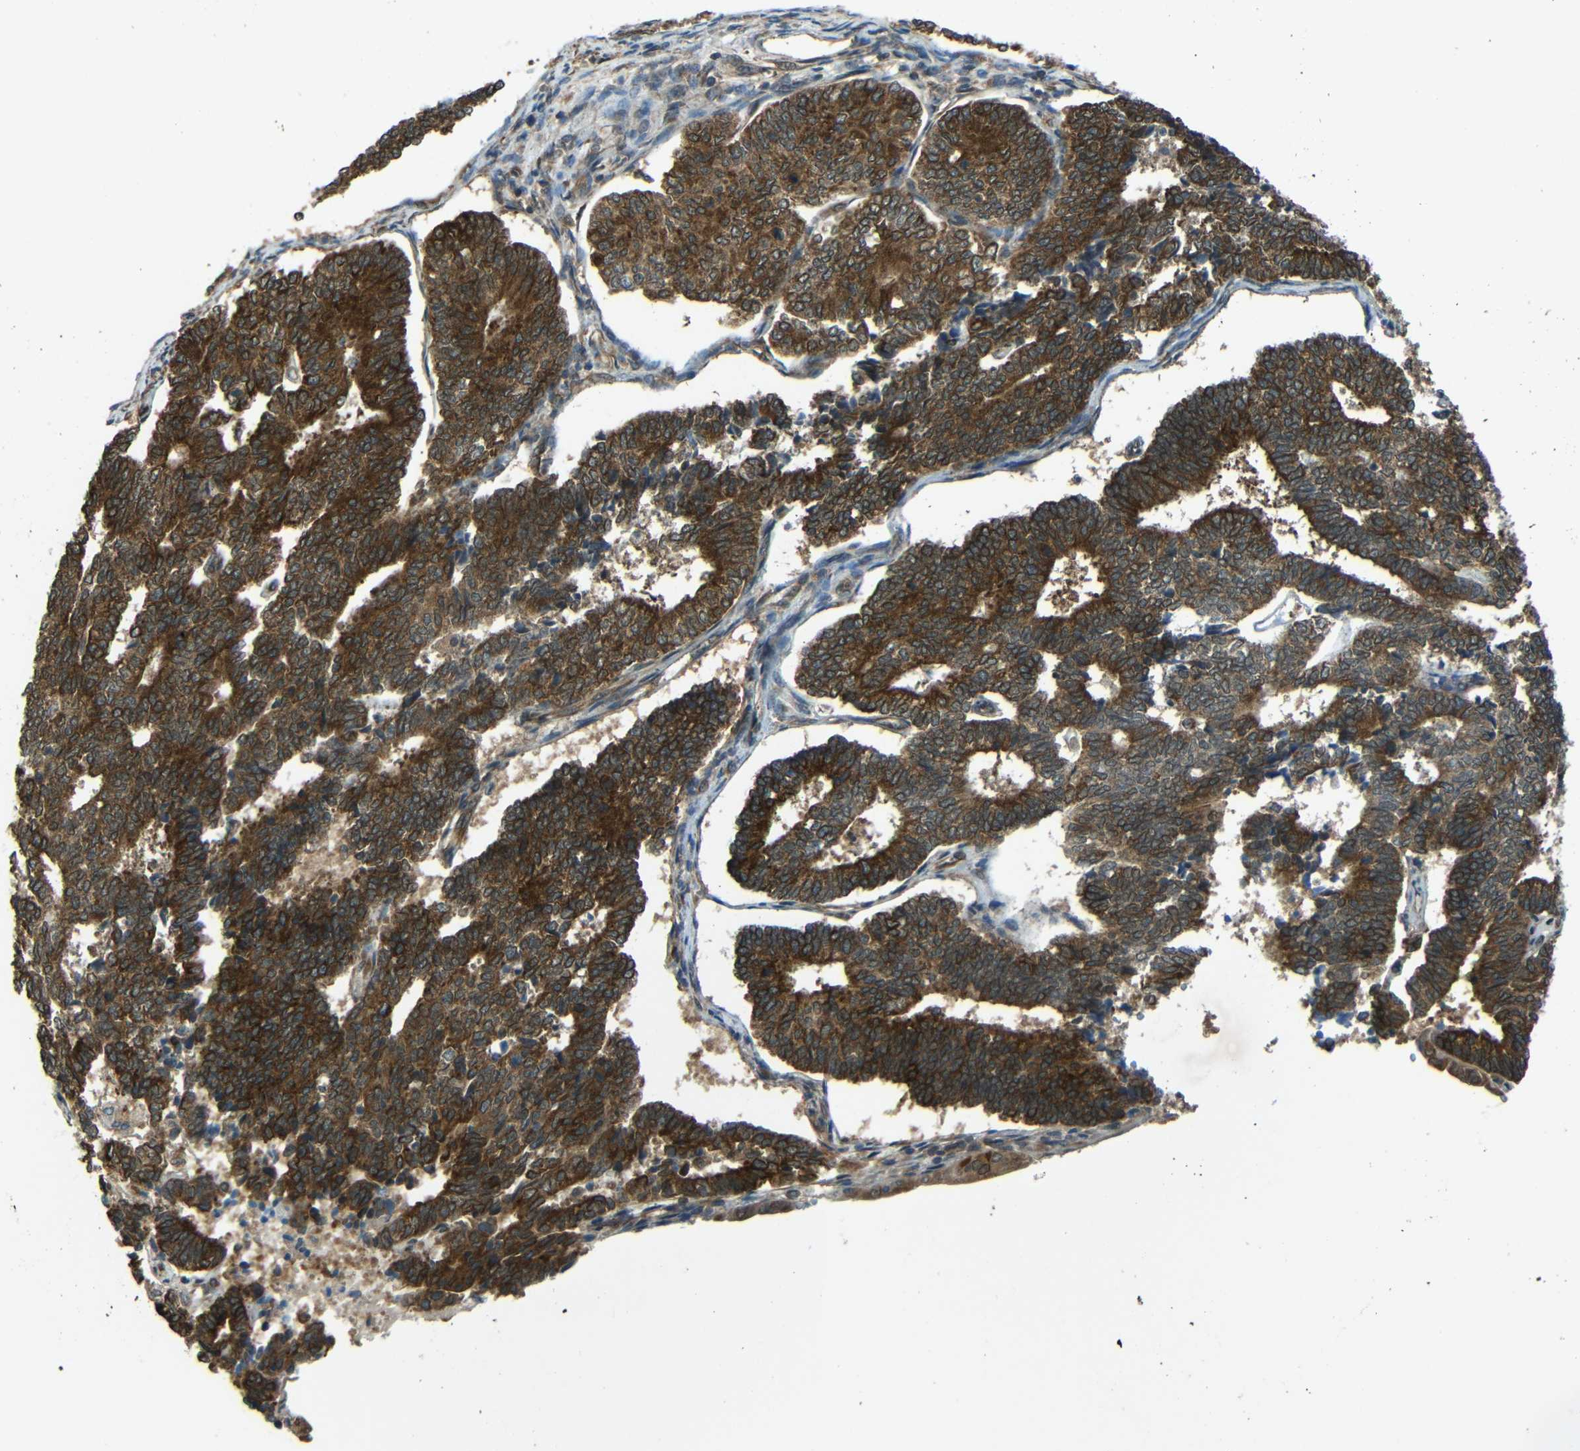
{"staining": {"intensity": "strong", "quantity": ">75%", "location": "cytoplasmic/membranous"}, "tissue": "endometrial cancer", "cell_type": "Tumor cells", "image_type": "cancer", "snomed": [{"axis": "morphology", "description": "Adenocarcinoma, NOS"}, {"axis": "topography", "description": "Endometrium"}], "caption": "Immunohistochemistry (DAB (3,3'-diaminobenzidine)) staining of human endometrial adenocarcinoma shows strong cytoplasmic/membranous protein positivity in approximately >75% of tumor cells.", "gene": "VAPB", "patient": {"sex": "female", "age": 70}}